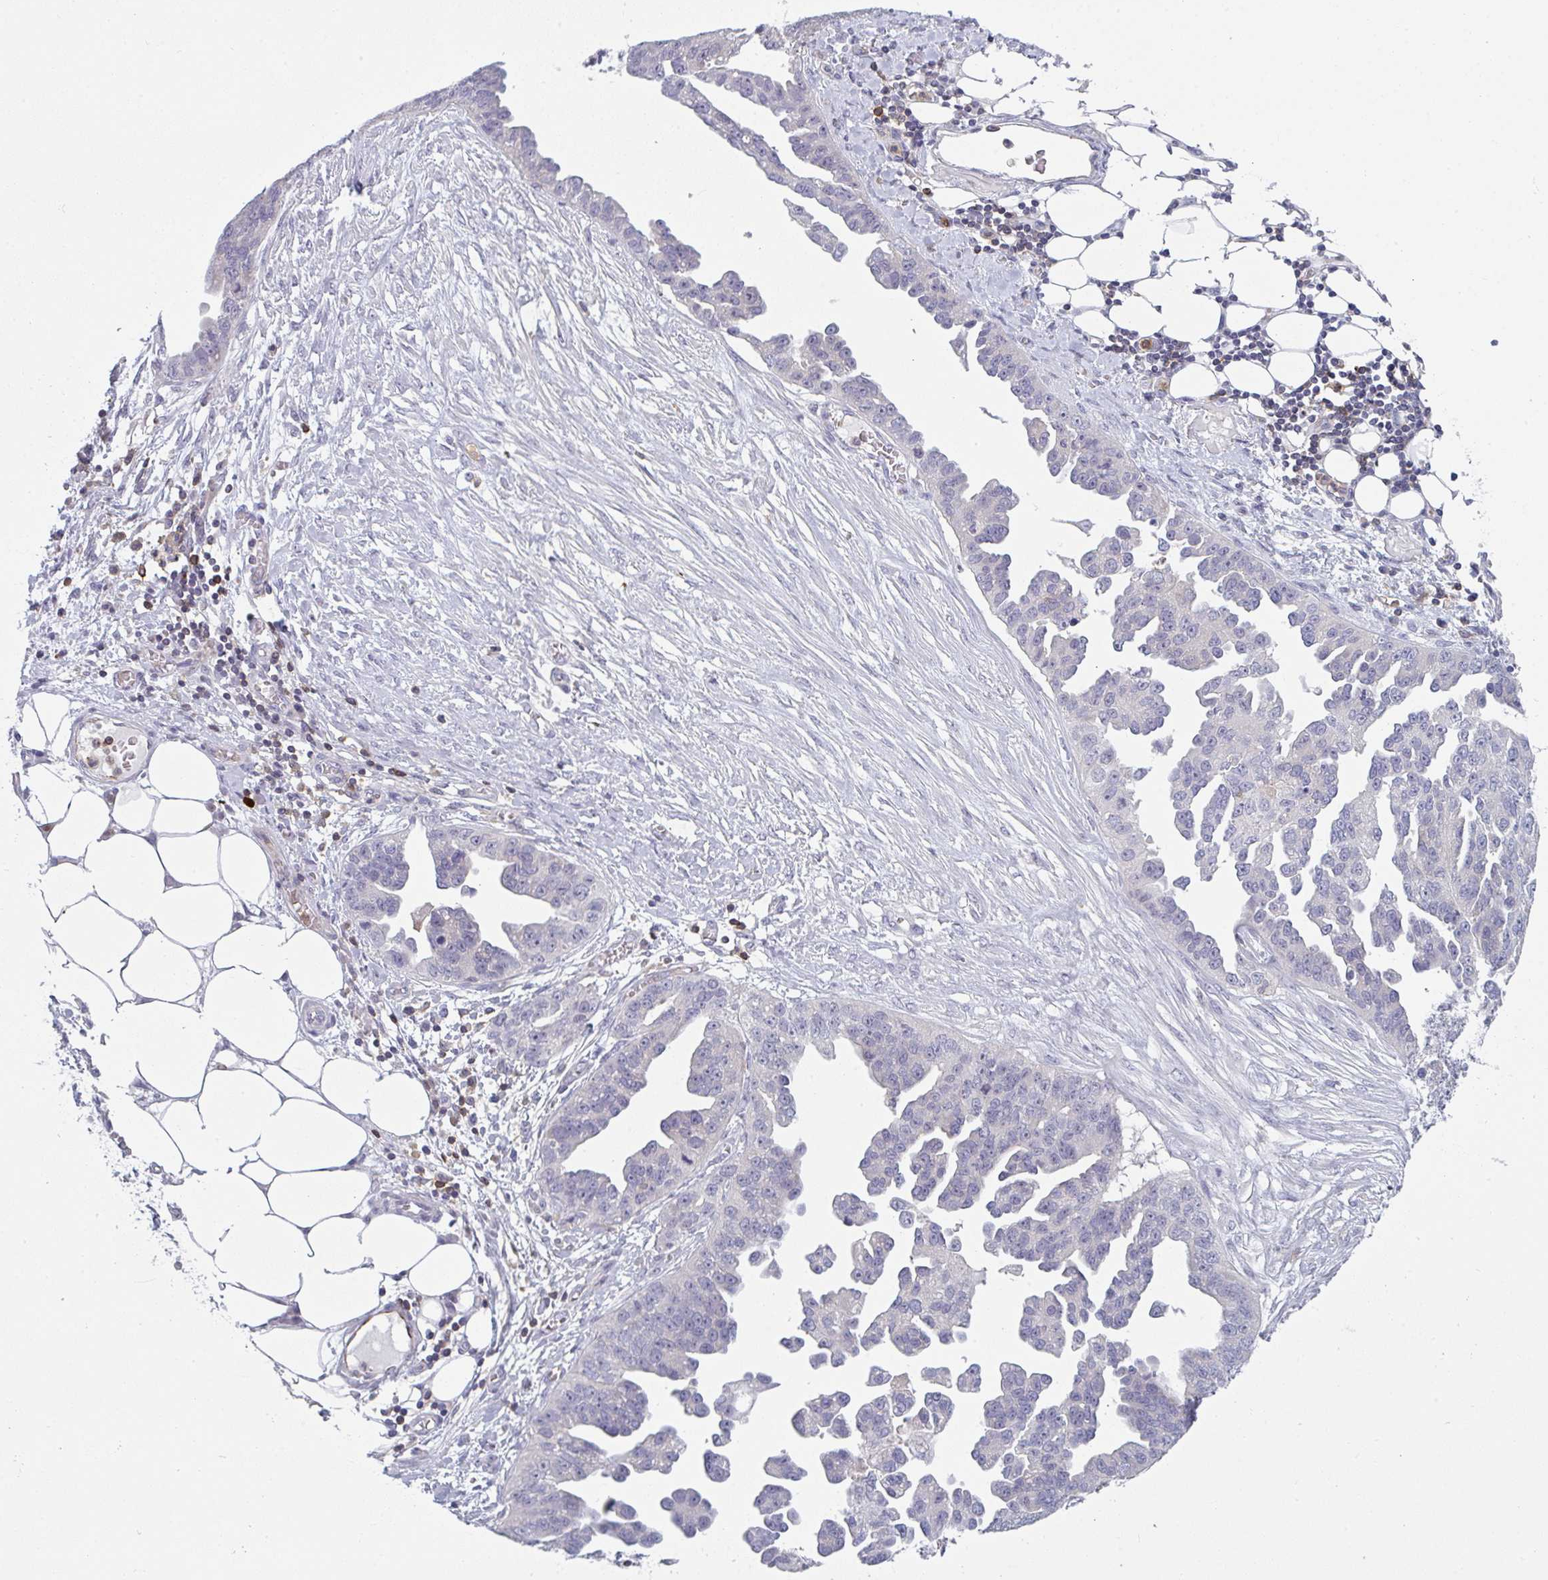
{"staining": {"intensity": "negative", "quantity": "none", "location": "none"}, "tissue": "ovarian cancer", "cell_type": "Tumor cells", "image_type": "cancer", "snomed": [{"axis": "morphology", "description": "Cystadenocarcinoma, serous, NOS"}, {"axis": "topography", "description": "Ovary"}], "caption": "Micrograph shows no protein staining in tumor cells of serous cystadenocarcinoma (ovarian) tissue.", "gene": "CD80", "patient": {"sex": "female", "age": 75}}